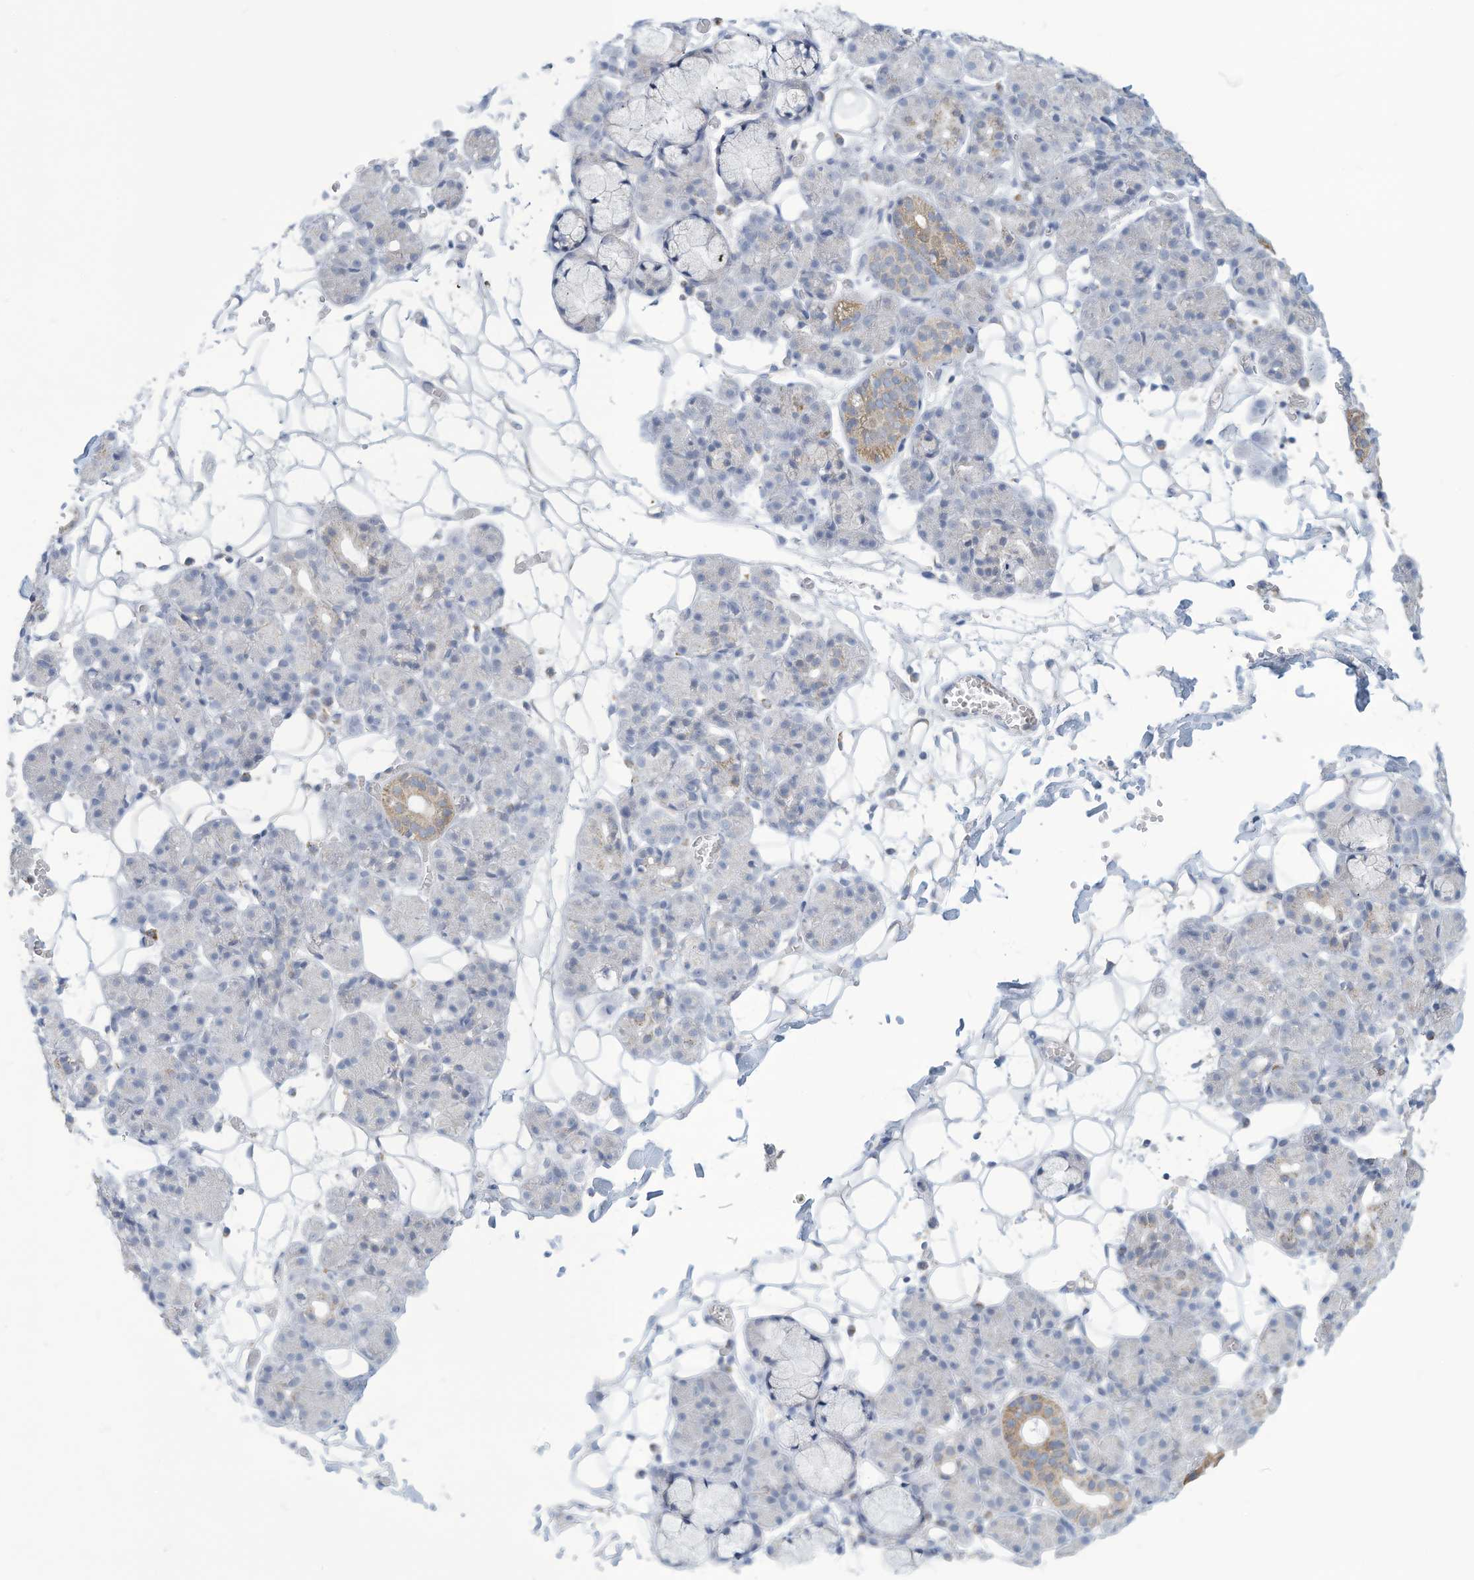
{"staining": {"intensity": "moderate", "quantity": "<25%", "location": "cytoplasmic/membranous"}, "tissue": "salivary gland", "cell_type": "Glandular cells", "image_type": "normal", "snomed": [{"axis": "morphology", "description": "Normal tissue, NOS"}, {"axis": "topography", "description": "Salivary gland"}], "caption": "Immunohistochemistry (IHC) photomicrograph of benign human salivary gland stained for a protein (brown), which displays low levels of moderate cytoplasmic/membranous staining in about <25% of glandular cells.", "gene": "NLN", "patient": {"sex": "male", "age": 63}}